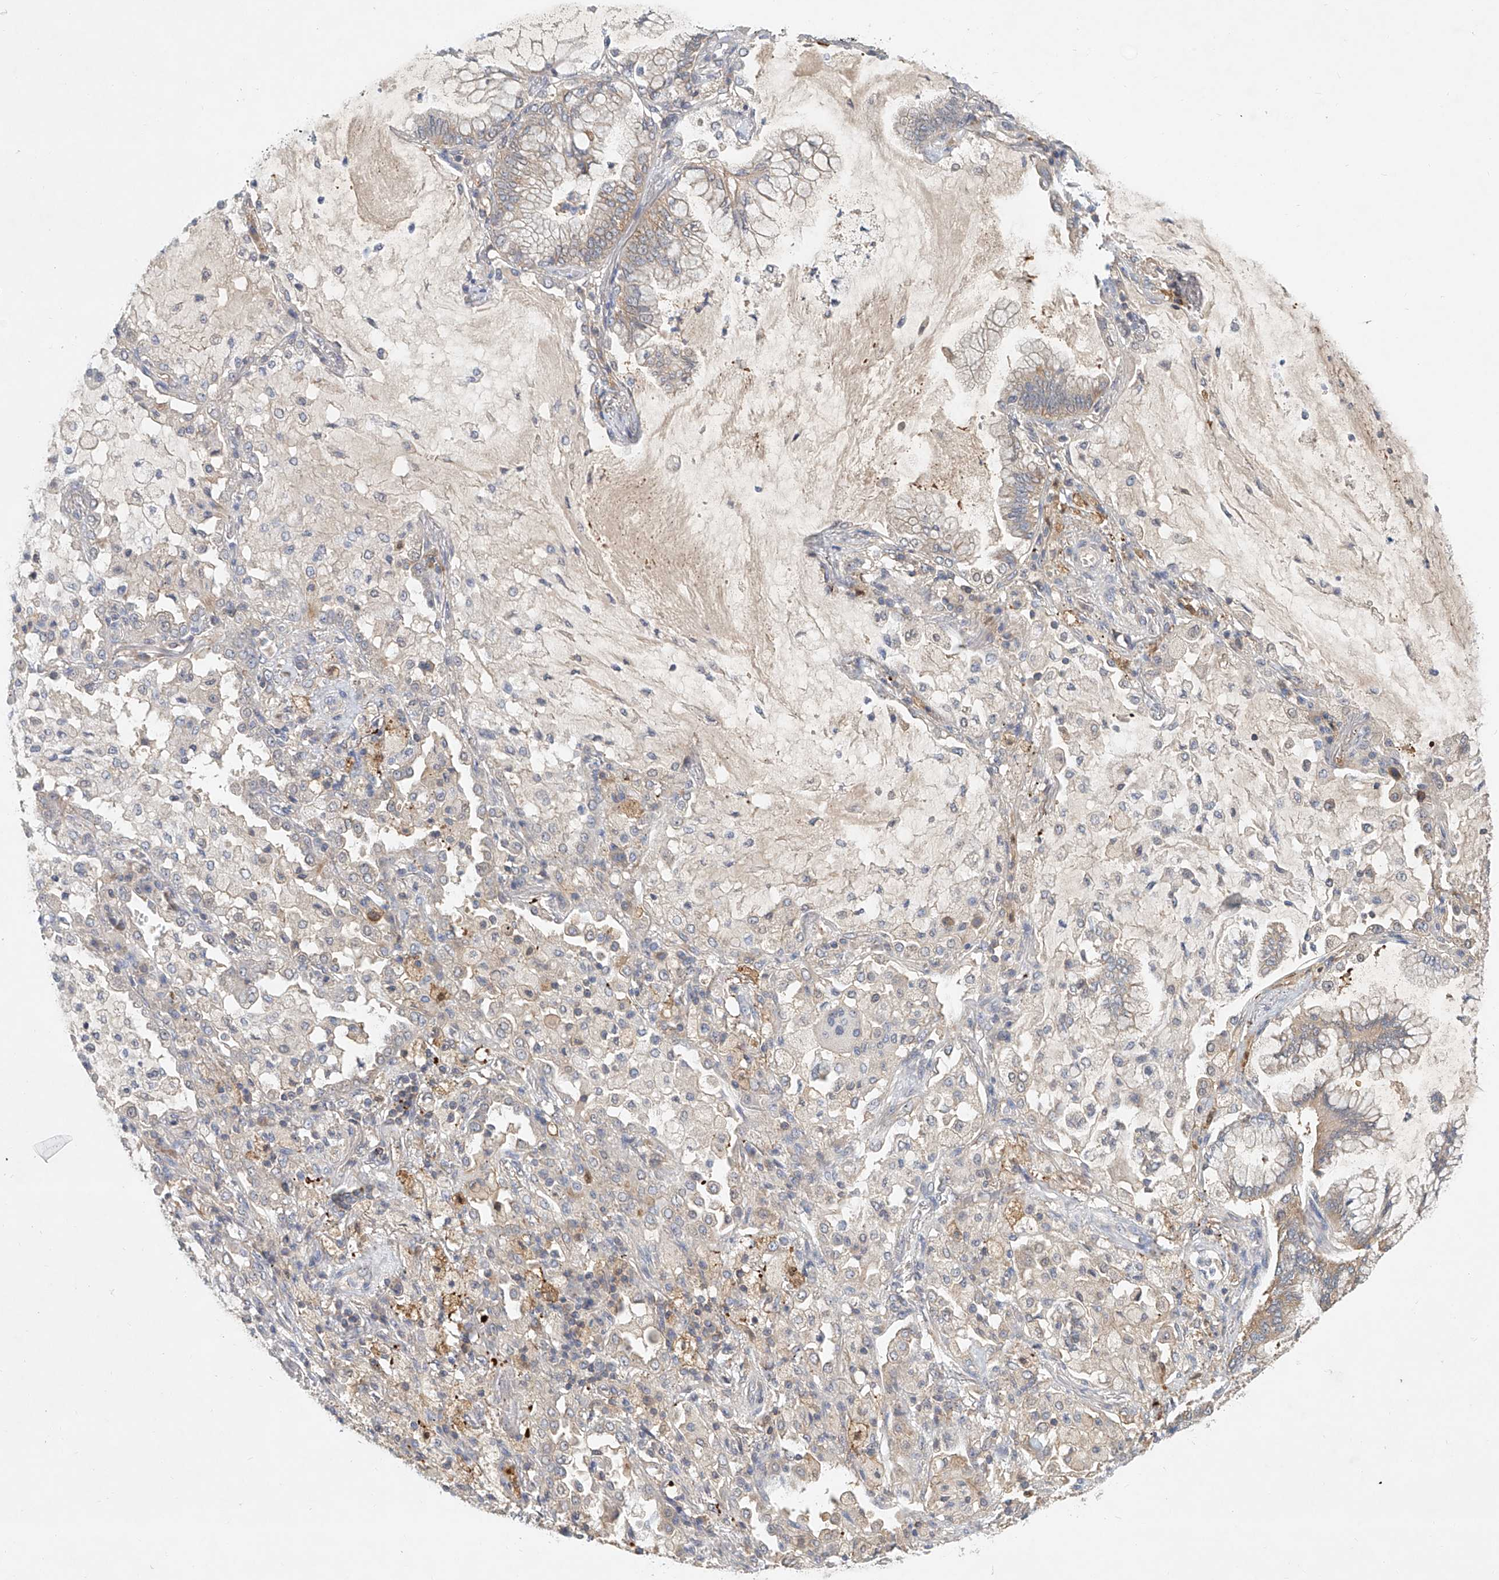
{"staining": {"intensity": "moderate", "quantity": ">75%", "location": "cytoplasmic/membranous"}, "tissue": "lung cancer", "cell_type": "Tumor cells", "image_type": "cancer", "snomed": [{"axis": "morphology", "description": "Adenocarcinoma, NOS"}, {"axis": "topography", "description": "Lung"}], "caption": "Moderate cytoplasmic/membranous positivity is appreciated in approximately >75% of tumor cells in lung adenocarcinoma.", "gene": "CARMIL1", "patient": {"sex": "female", "age": 70}}